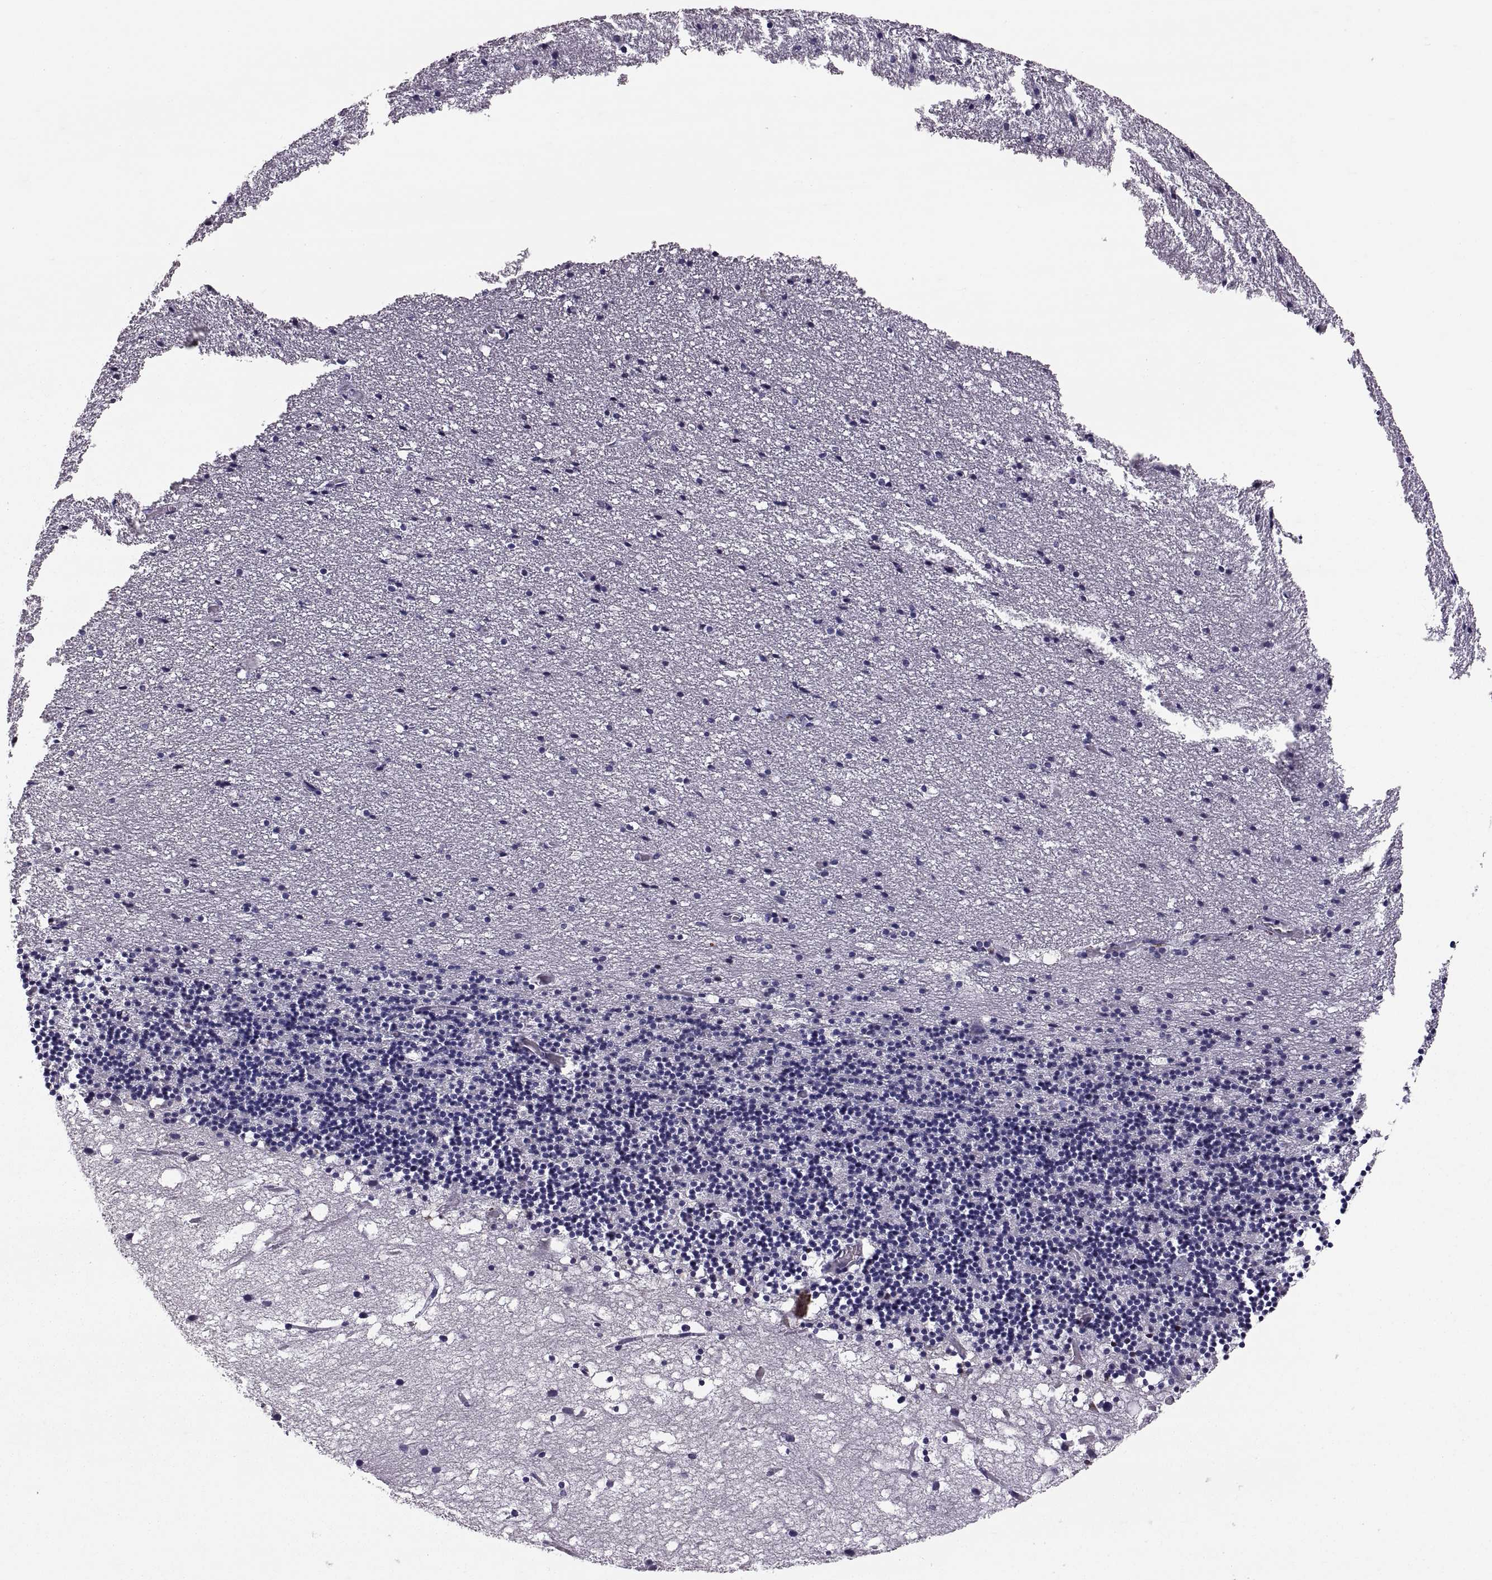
{"staining": {"intensity": "negative", "quantity": "none", "location": "none"}, "tissue": "cerebellum", "cell_type": "Cells in granular layer", "image_type": "normal", "snomed": [{"axis": "morphology", "description": "Normal tissue, NOS"}, {"axis": "topography", "description": "Cerebellum"}], "caption": "Photomicrograph shows no significant protein positivity in cells in granular layer of unremarkable cerebellum.", "gene": "PTN", "patient": {"sex": "male", "age": 37}}